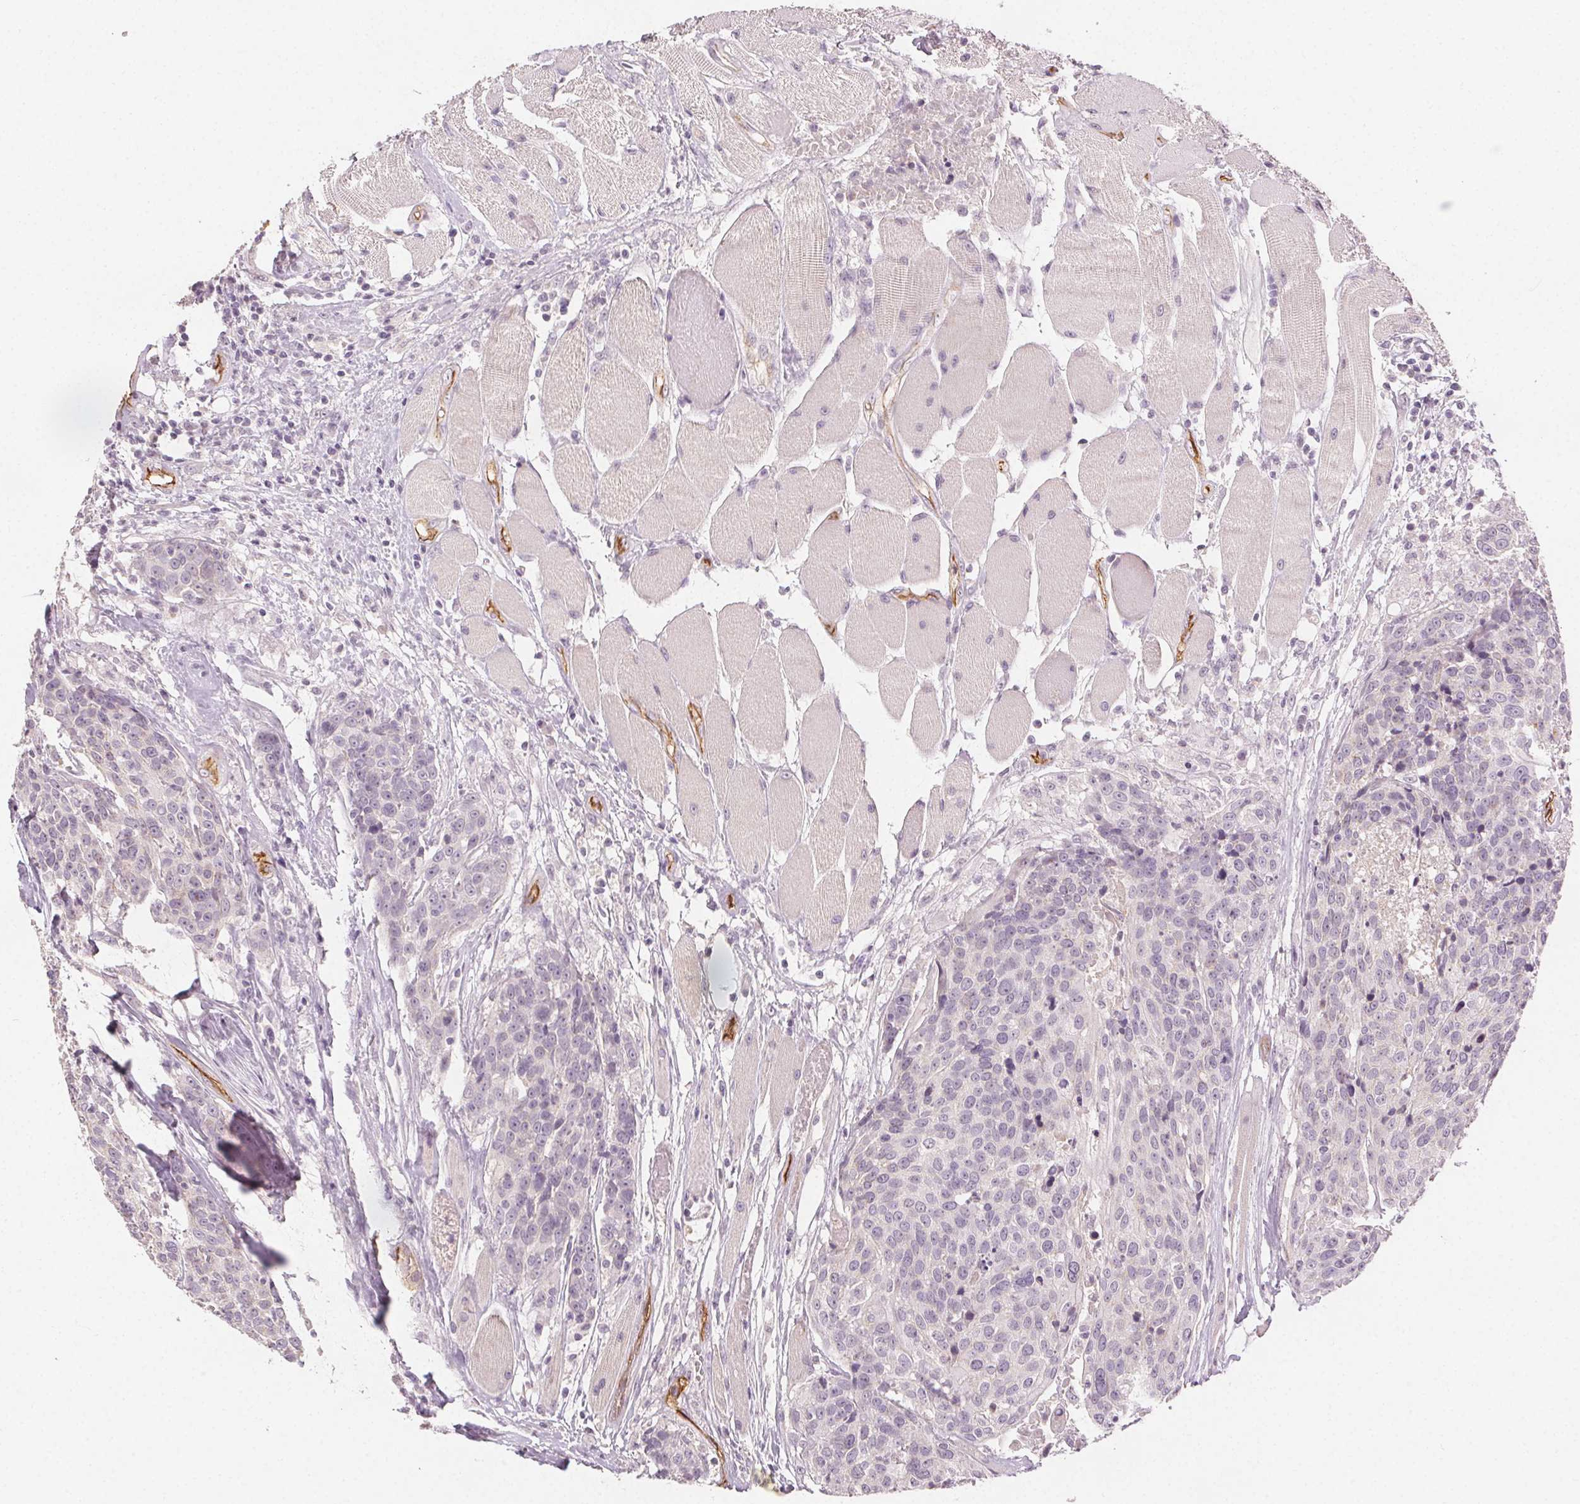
{"staining": {"intensity": "negative", "quantity": "none", "location": "none"}, "tissue": "head and neck cancer", "cell_type": "Tumor cells", "image_type": "cancer", "snomed": [{"axis": "morphology", "description": "Squamous cell carcinoma, NOS"}, {"axis": "topography", "description": "Oral tissue"}, {"axis": "topography", "description": "Head-Neck"}], "caption": "There is no significant positivity in tumor cells of head and neck squamous cell carcinoma.", "gene": "PODXL", "patient": {"sex": "male", "age": 64}}